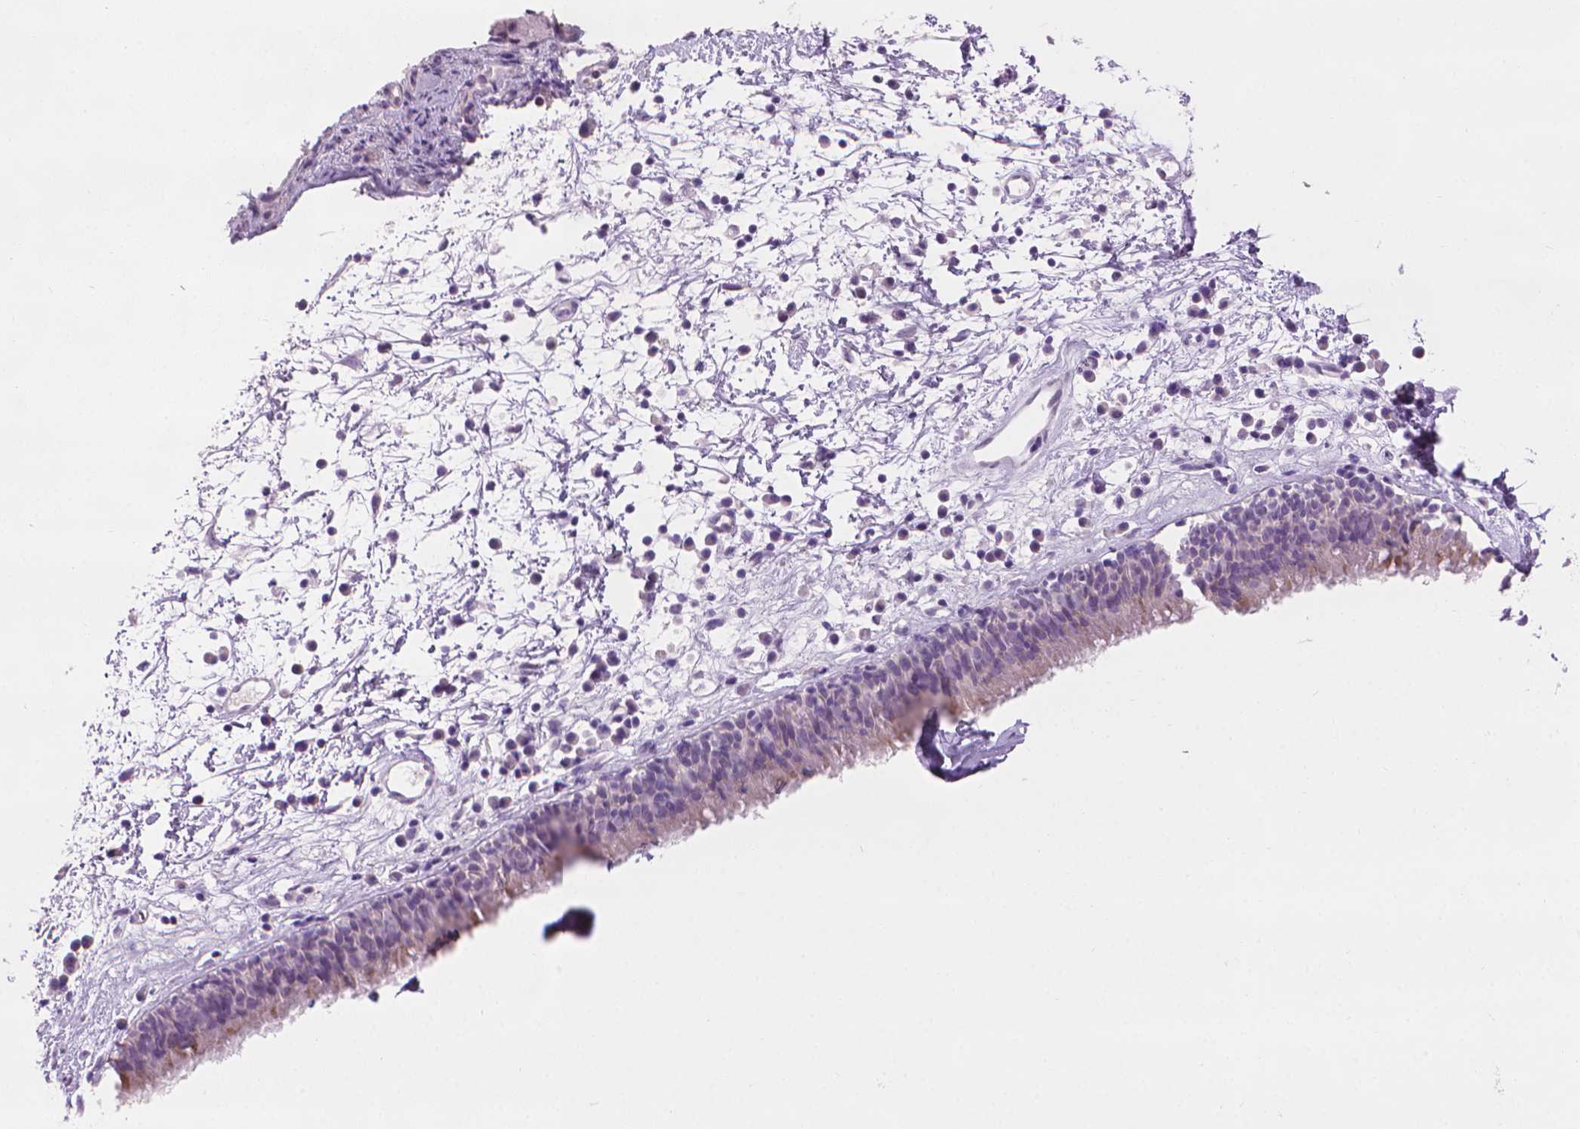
{"staining": {"intensity": "negative", "quantity": "none", "location": "none"}, "tissue": "nasopharynx", "cell_type": "Respiratory epithelial cells", "image_type": "normal", "snomed": [{"axis": "morphology", "description": "Normal tissue, NOS"}, {"axis": "topography", "description": "Nasopharynx"}], "caption": "The image reveals no significant positivity in respiratory epithelial cells of nasopharynx. (DAB (3,3'-diaminobenzidine) immunohistochemistry (IHC), high magnification).", "gene": "MLANA", "patient": {"sex": "male", "age": 24}}